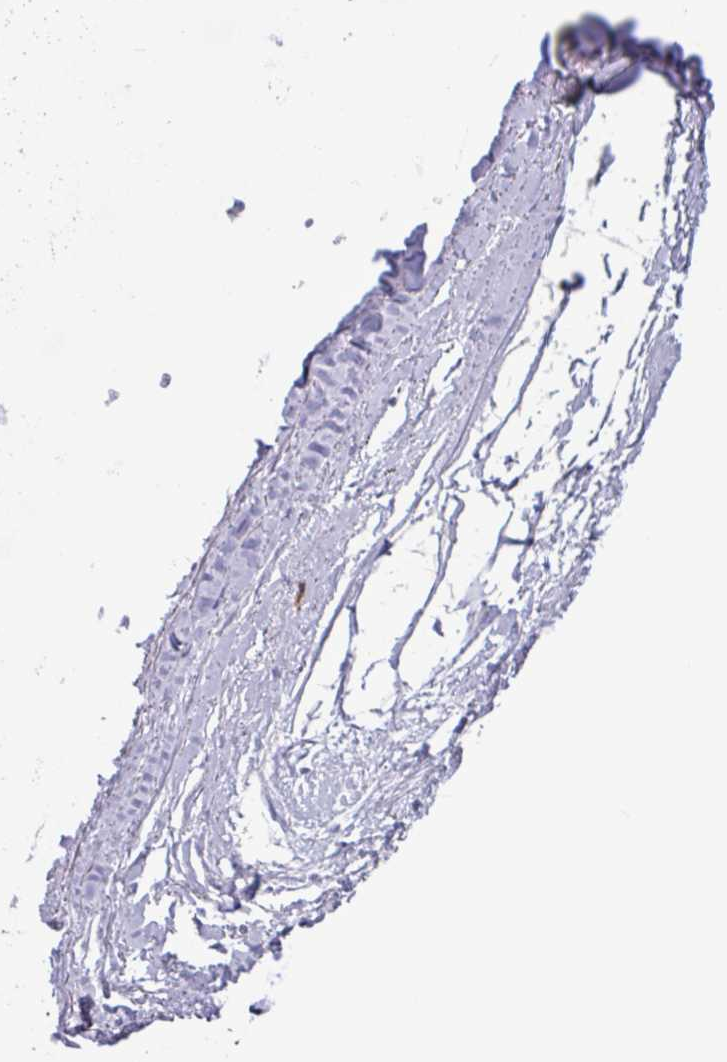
{"staining": {"intensity": "negative", "quantity": "none", "location": "none"}, "tissue": "adipose tissue", "cell_type": "Adipocytes", "image_type": "normal", "snomed": [{"axis": "morphology", "description": "Normal tissue, NOS"}, {"axis": "topography", "description": "Cartilage tissue"}, {"axis": "topography", "description": "Bronchus"}], "caption": "DAB immunohistochemical staining of benign adipose tissue displays no significant staining in adipocytes.", "gene": "BTD", "patient": {"sex": "female", "age": 72}}